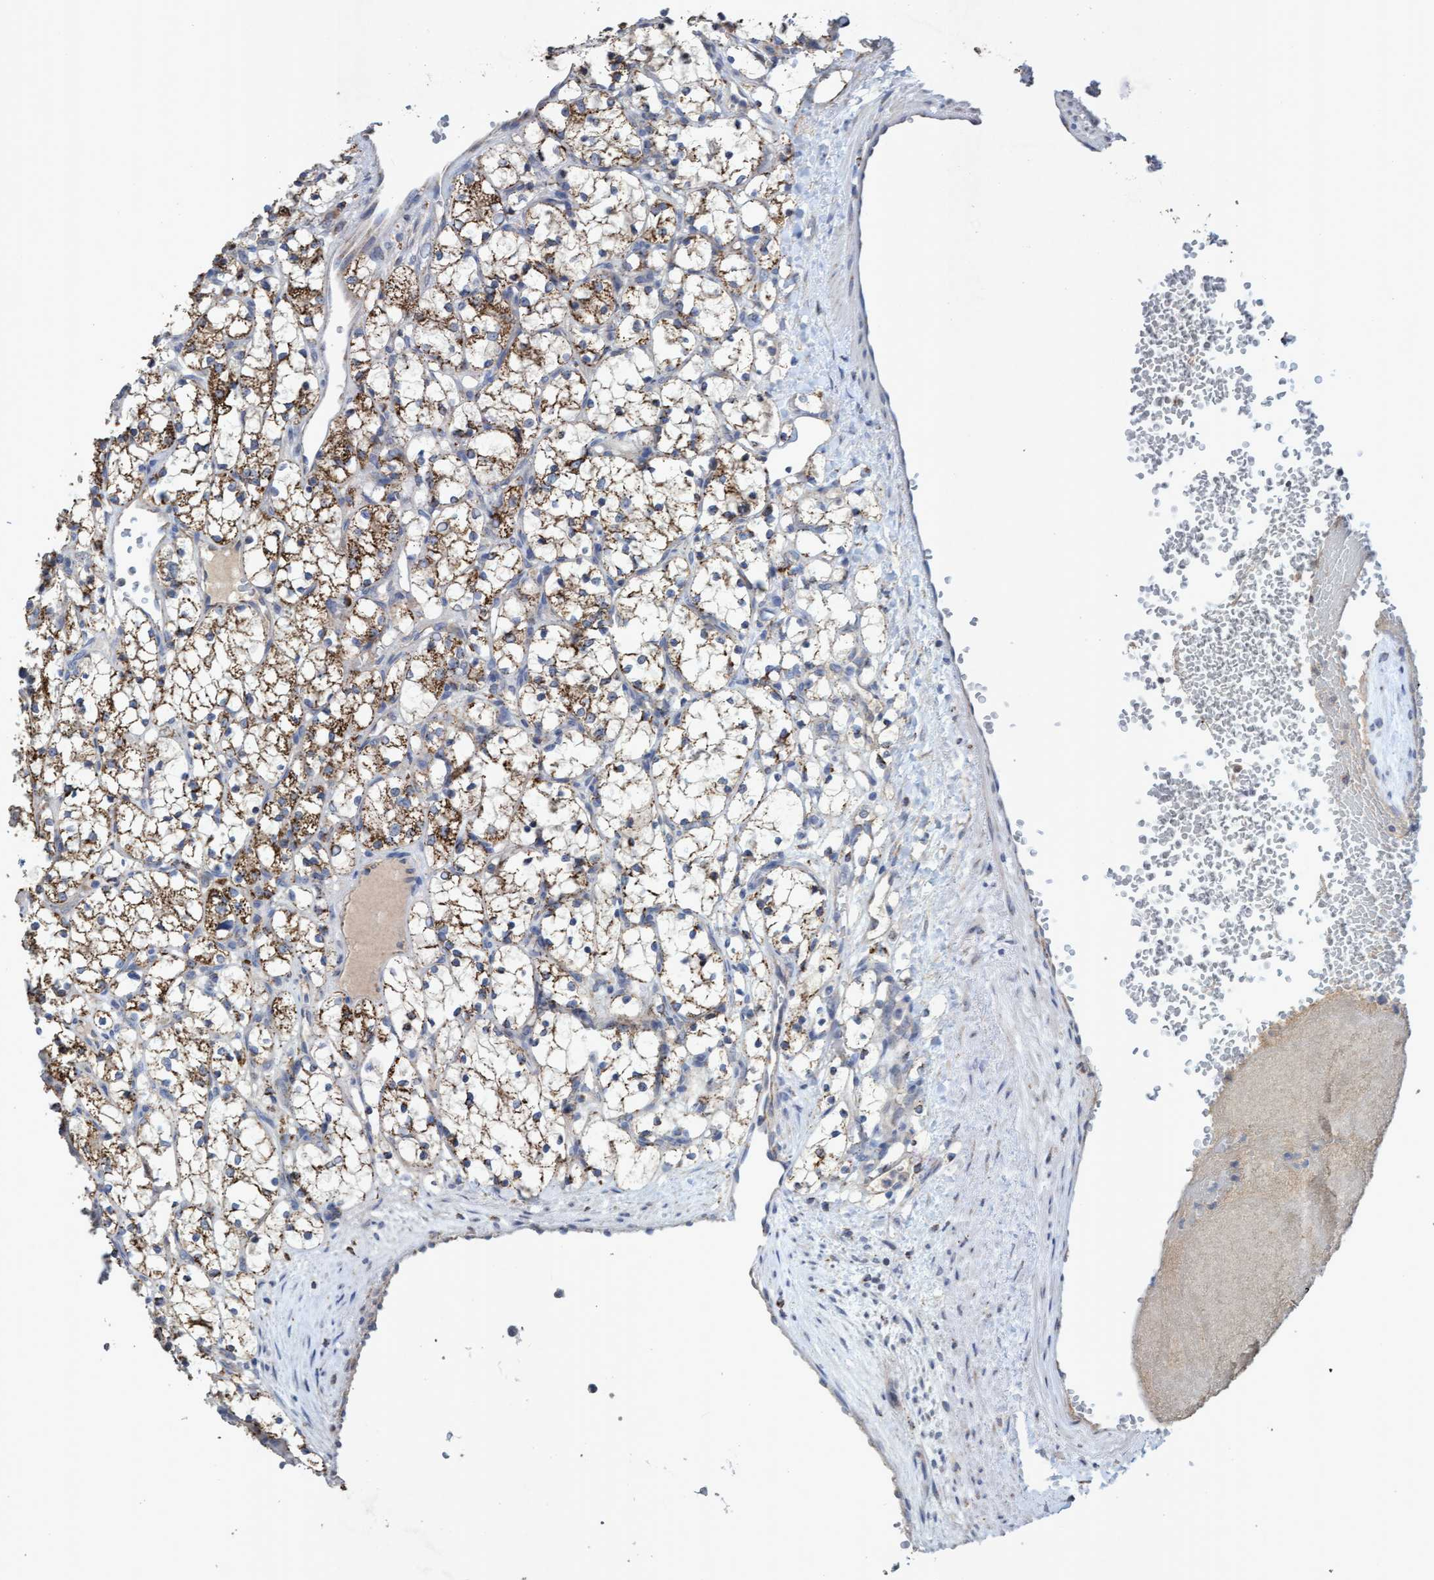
{"staining": {"intensity": "moderate", "quantity": "25%-75%", "location": "cytoplasmic/membranous"}, "tissue": "renal cancer", "cell_type": "Tumor cells", "image_type": "cancer", "snomed": [{"axis": "morphology", "description": "Adenocarcinoma, NOS"}, {"axis": "topography", "description": "Kidney"}], "caption": "Protein staining displays moderate cytoplasmic/membranous positivity in about 25%-75% of tumor cells in renal cancer. (brown staining indicates protein expression, while blue staining denotes nuclei).", "gene": "ATPAF2", "patient": {"sex": "female", "age": 69}}